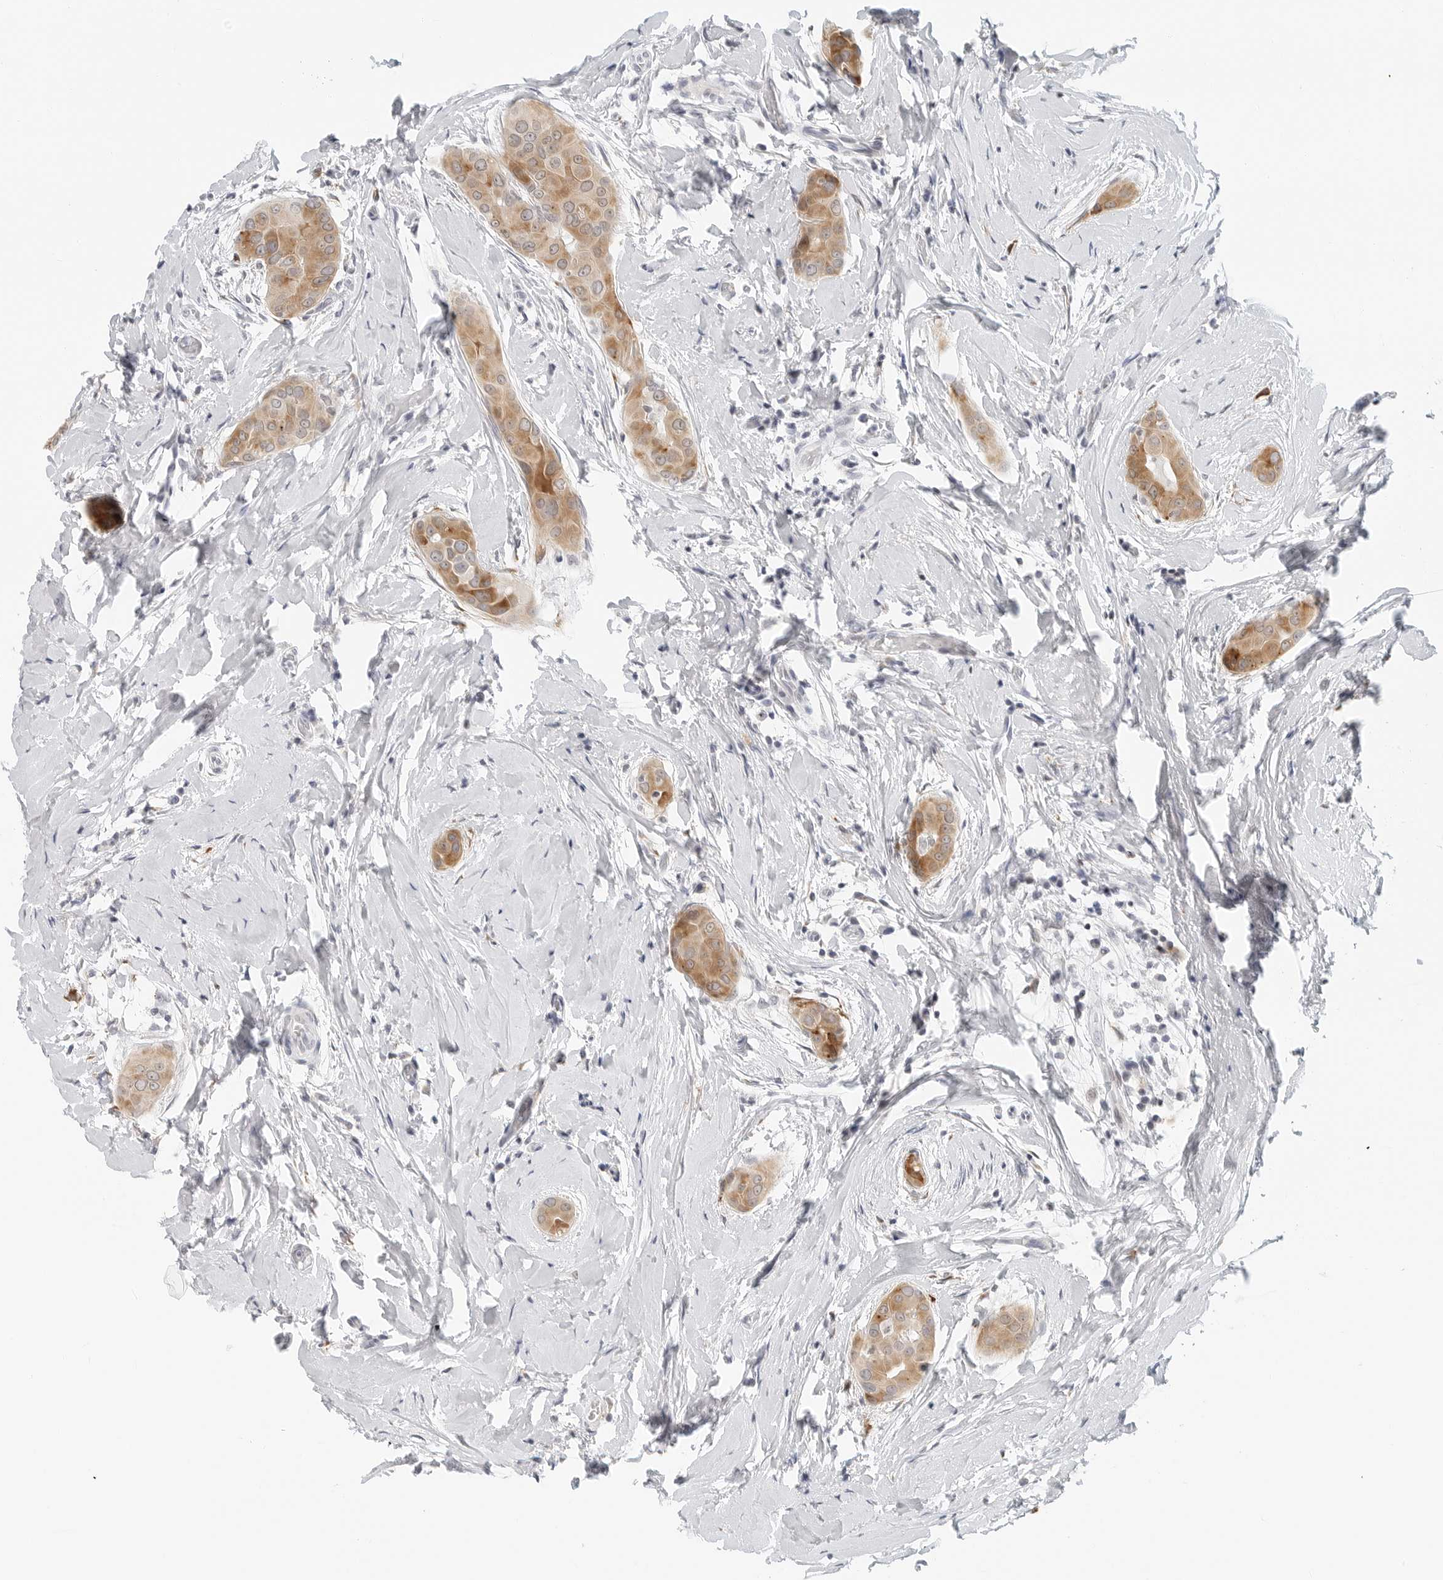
{"staining": {"intensity": "moderate", "quantity": ">75%", "location": "cytoplasmic/membranous"}, "tissue": "thyroid cancer", "cell_type": "Tumor cells", "image_type": "cancer", "snomed": [{"axis": "morphology", "description": "Papillary adenocarcinoma, NOS"}, {"axis": "topography", "description": "Thyroid gland"}], "caption": "Approximately >75% of tumor cells in human thyroid cancer show moderate cytoplasmic/membranous protein staining as visualized by brown immunohistochemical staining.", "gene": "TSEN2", "patient": {"sex": "male", "age": 33}}